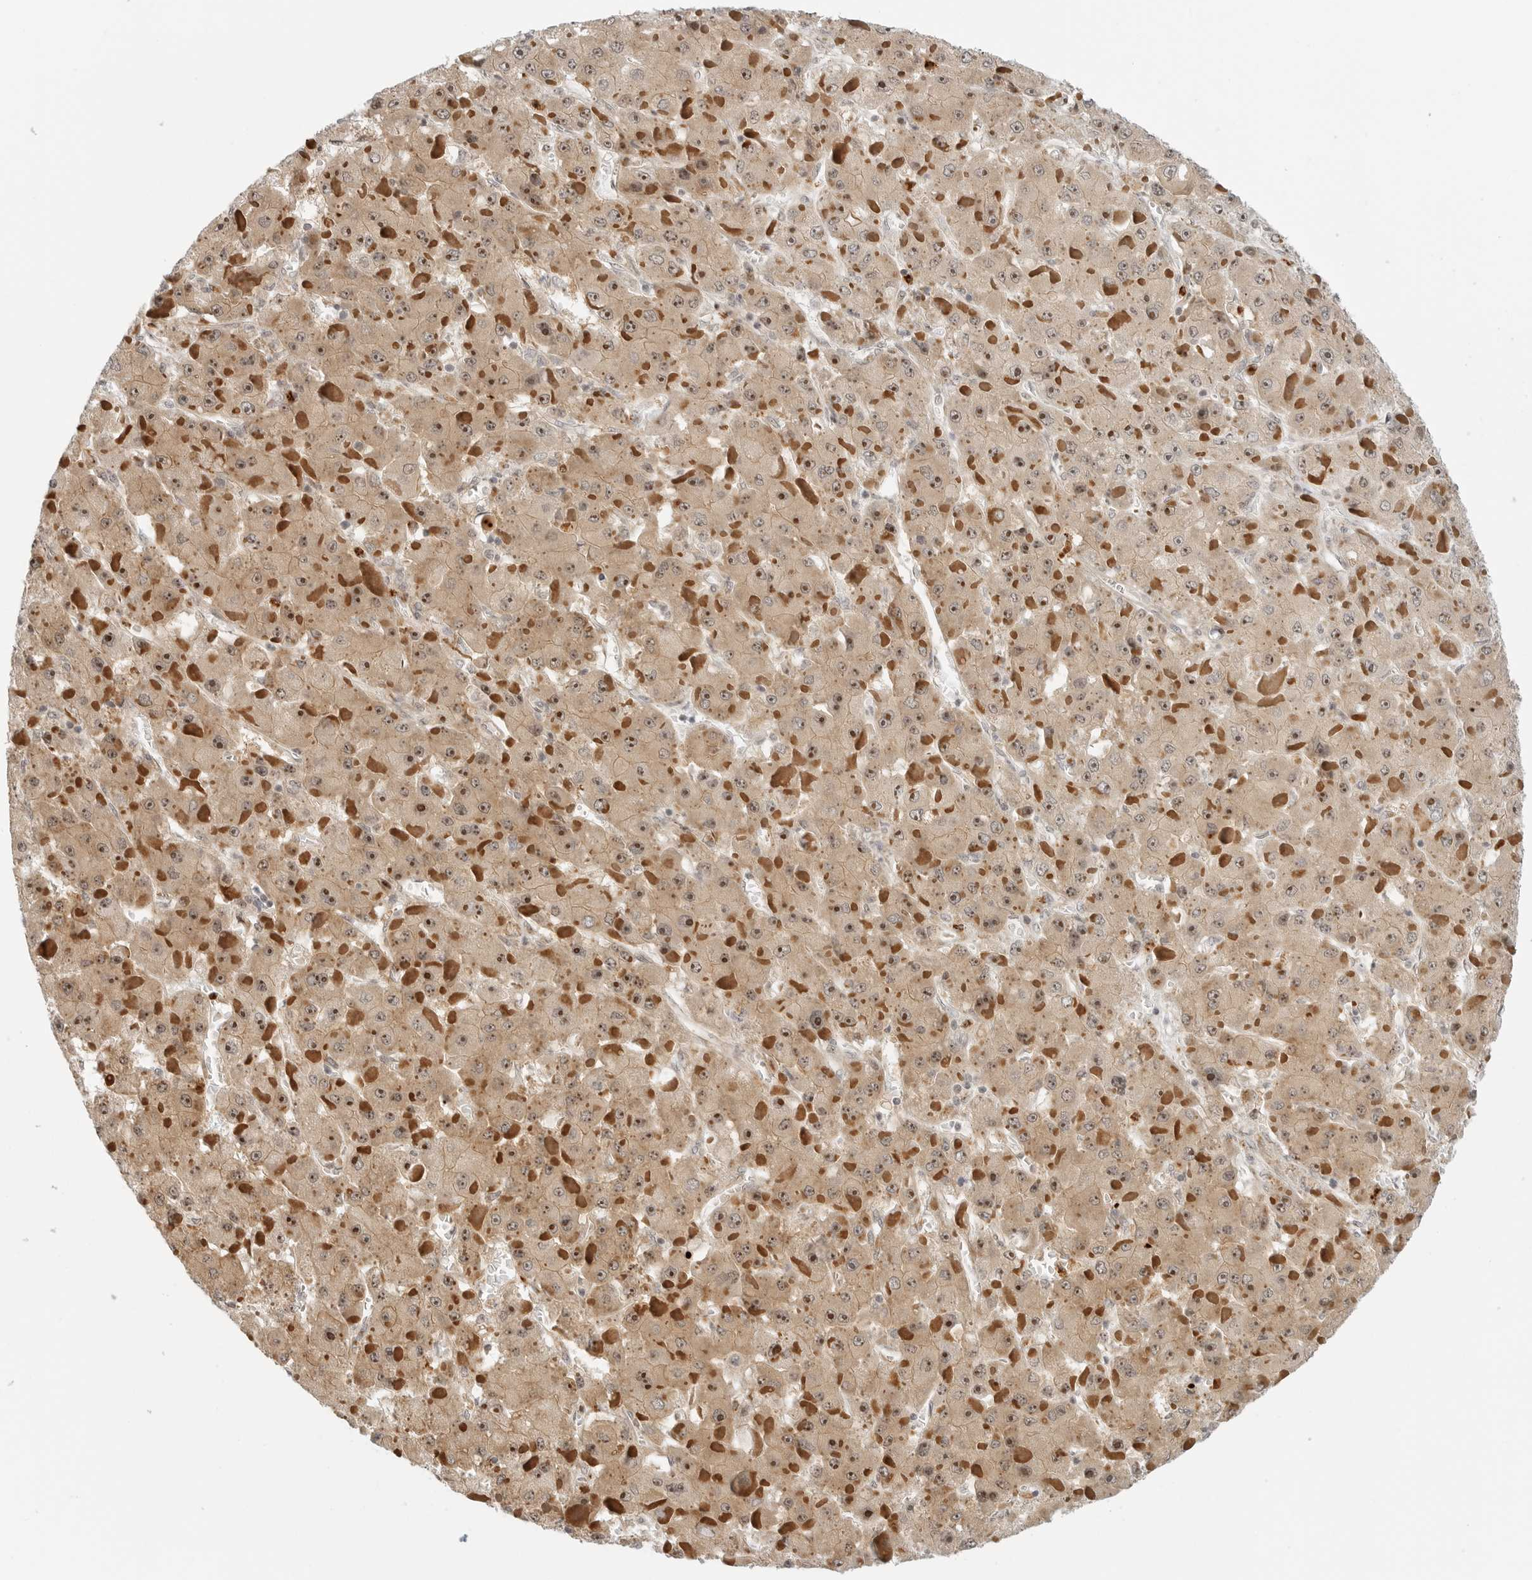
{"staining": {"intensity": "moderate", "quantity": ">75%", "location": "cytoplasmic/membranous,nuclear"}, "tissue": "liver cancer", "cell_type": "Tumor cells", "image_type": "cancer", "snomed": [{"axis": "morphology", "description": "Carcinoma, Hepatocellular, NOS"}, {"axis": "topography", "description": "Liver"}], "caption": "Hepatocellular carcinoma (liver) stained with DAB immunohistochemistry (IHC) displays medium levels of moderate cytoplasmic/membranous and nuclear staining in approximately >75% of tumor cells.", "gene": "DSCC1", "patient": {"sex": "female", "age": 73}}